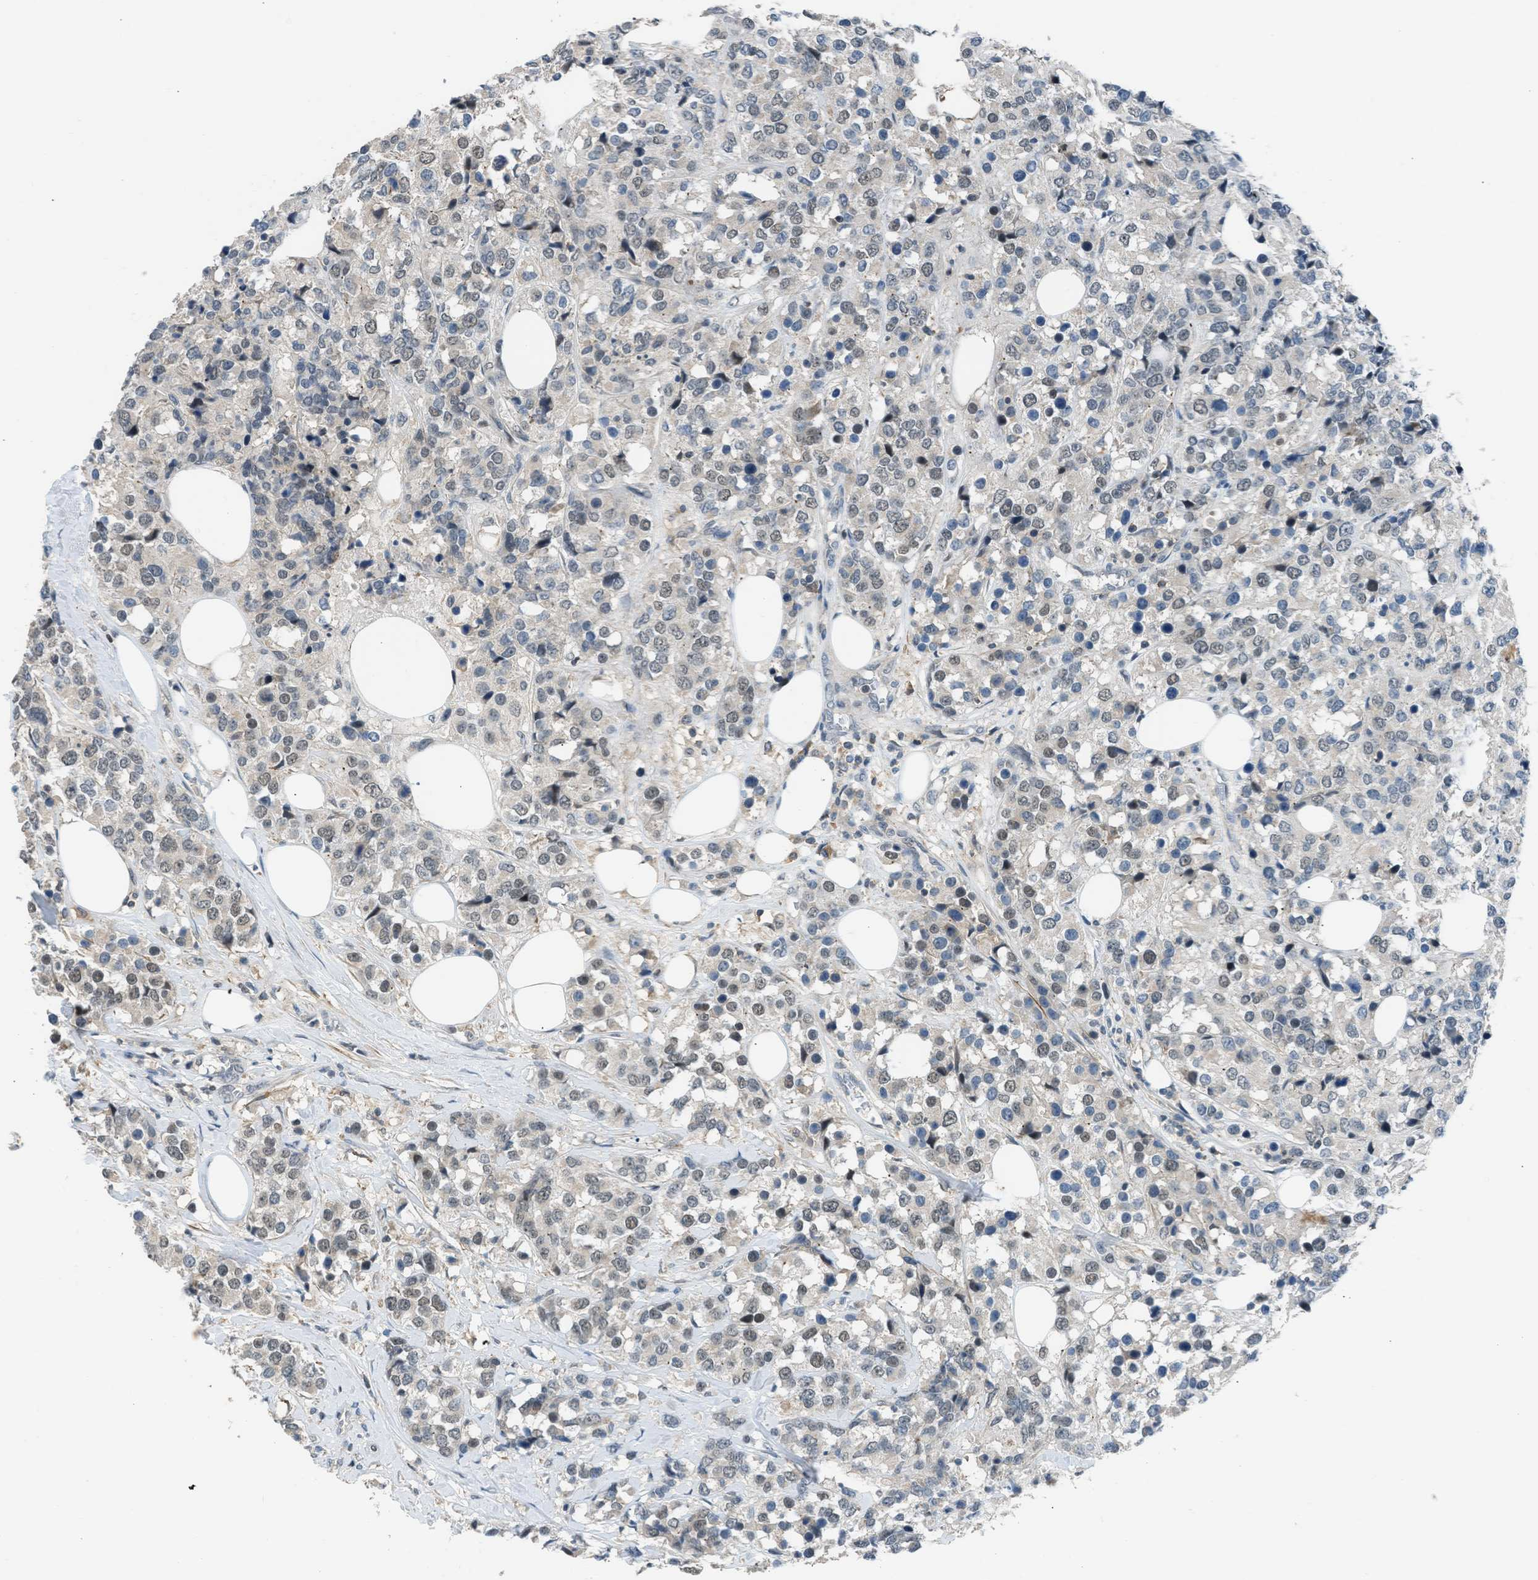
{"staining": {"intensity": "weak", "quantity": "25%-75%", "location": "cytoplasmic/membranous,nuclear"}, "tissue": "breast cancer", "cell_type": "Tumor cells", "image_type": "cancer", "snomed": [{"axis": "morphology", "description": "Lobular carcinoma"}, {"axis": "topography", "description": "Breast"}], "caption": "Human breast lobular carcinoma stained with a brown dye shows weak cytoplasmic/membranous and nuclear positive positivity in approximately 25%-75% of tumor cells.", "gene": "TTBK2", "patient": {"sex": "female", "age": 59}}